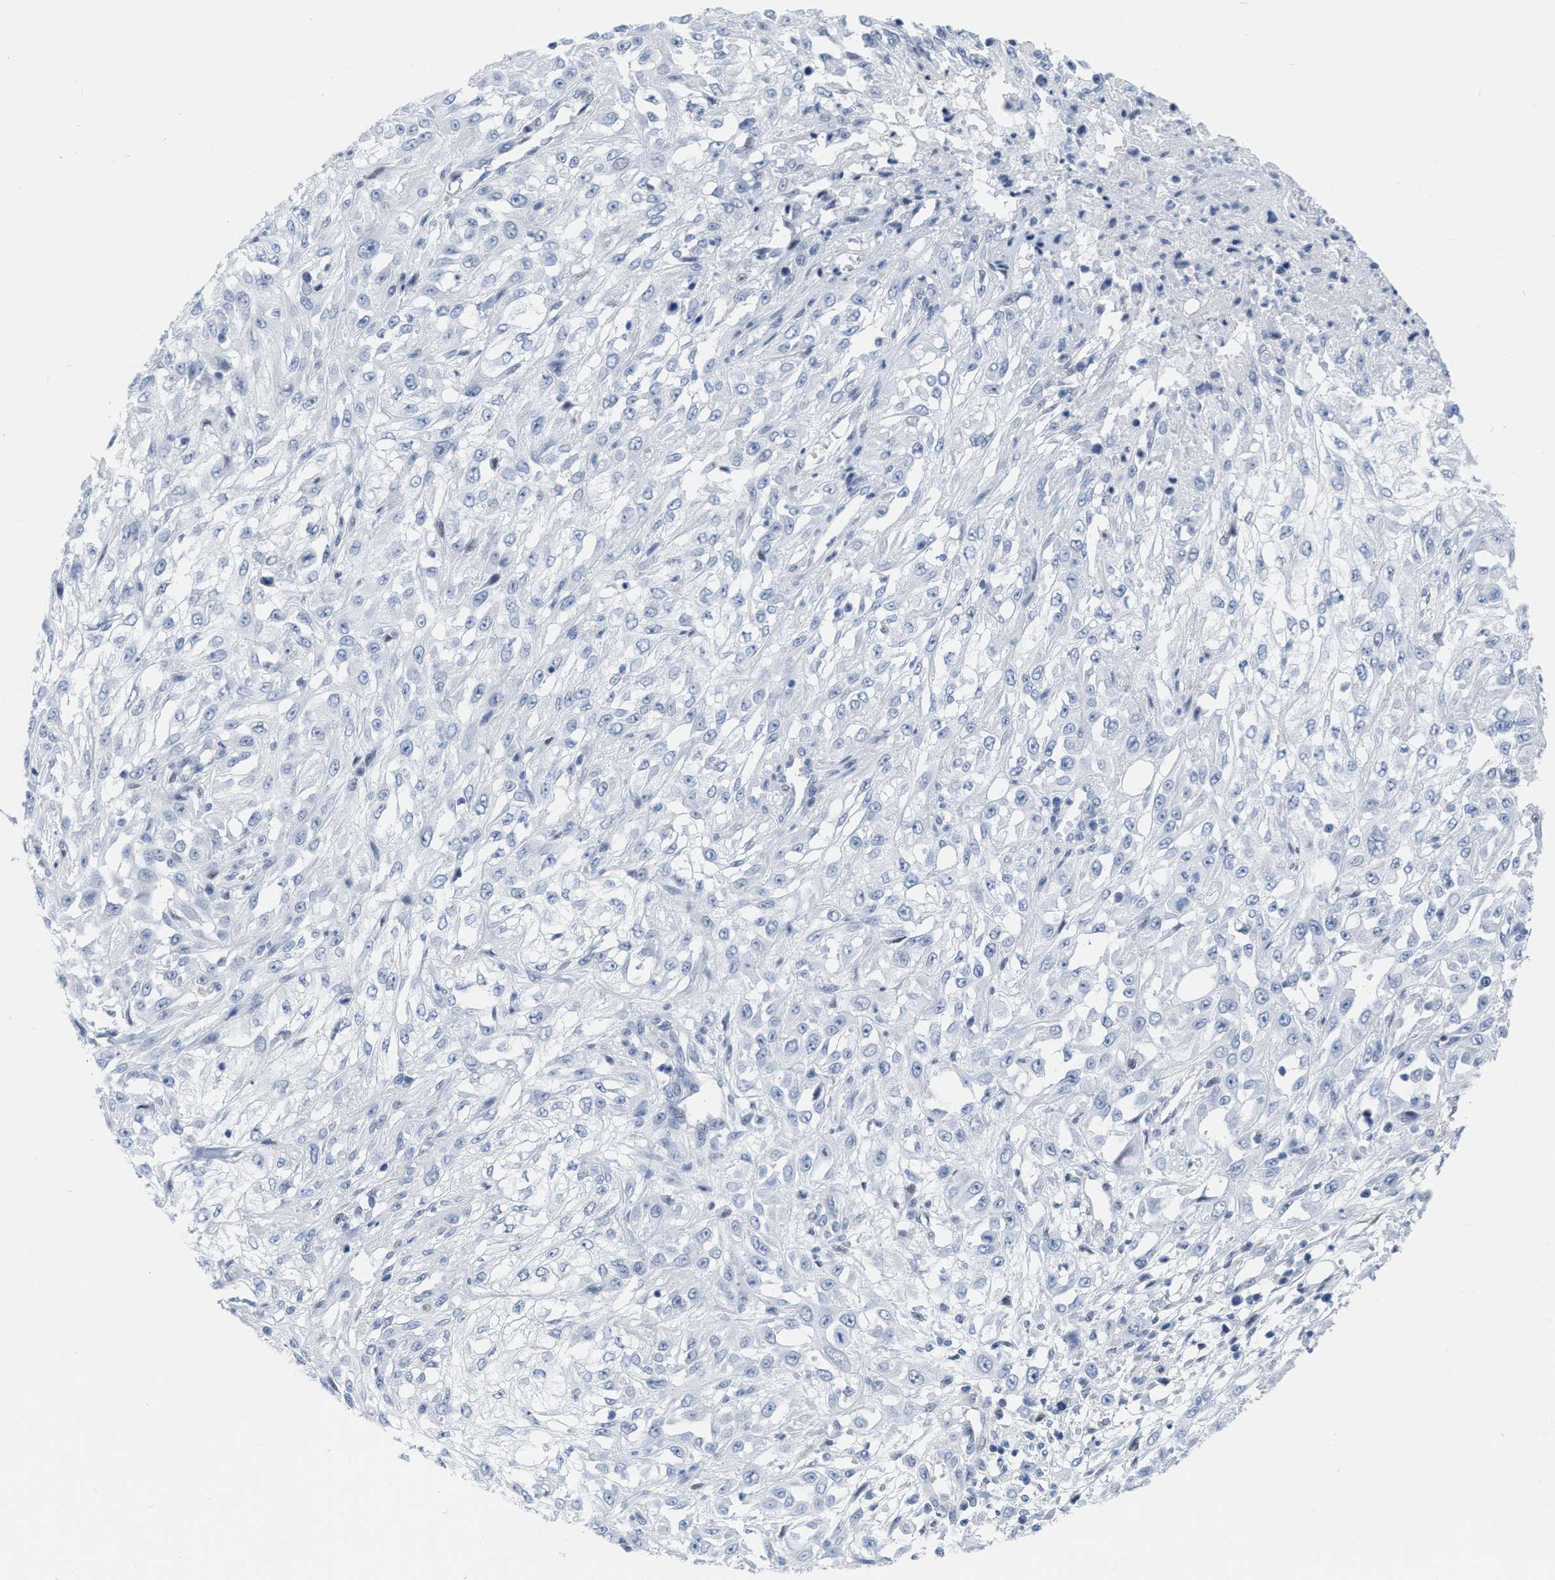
{"staining": {"intensity": "negative", "quantity": "none", "location": "none"}, "tissue": "skin cancer", "cell_type": "Tumor cells", "image_type": "cancer", "snomed": [{"axis": "morphology", "description": "Squamous cell carcinoma, NOS"}, {"axis": "morphology", "description": "Squamous cell carcinoma, metastatic, NOS"}, {"axis": "topography", "description": "Skin"}, {"axis": "topography", "description": "Lymph node"}], "caption": "Protein analysis of skin squamous cell carcinoma demonstrates no significant positivity in tumor cells.", "gene": "TAGLN", "patient": {"sex": "male", "age": 75}}